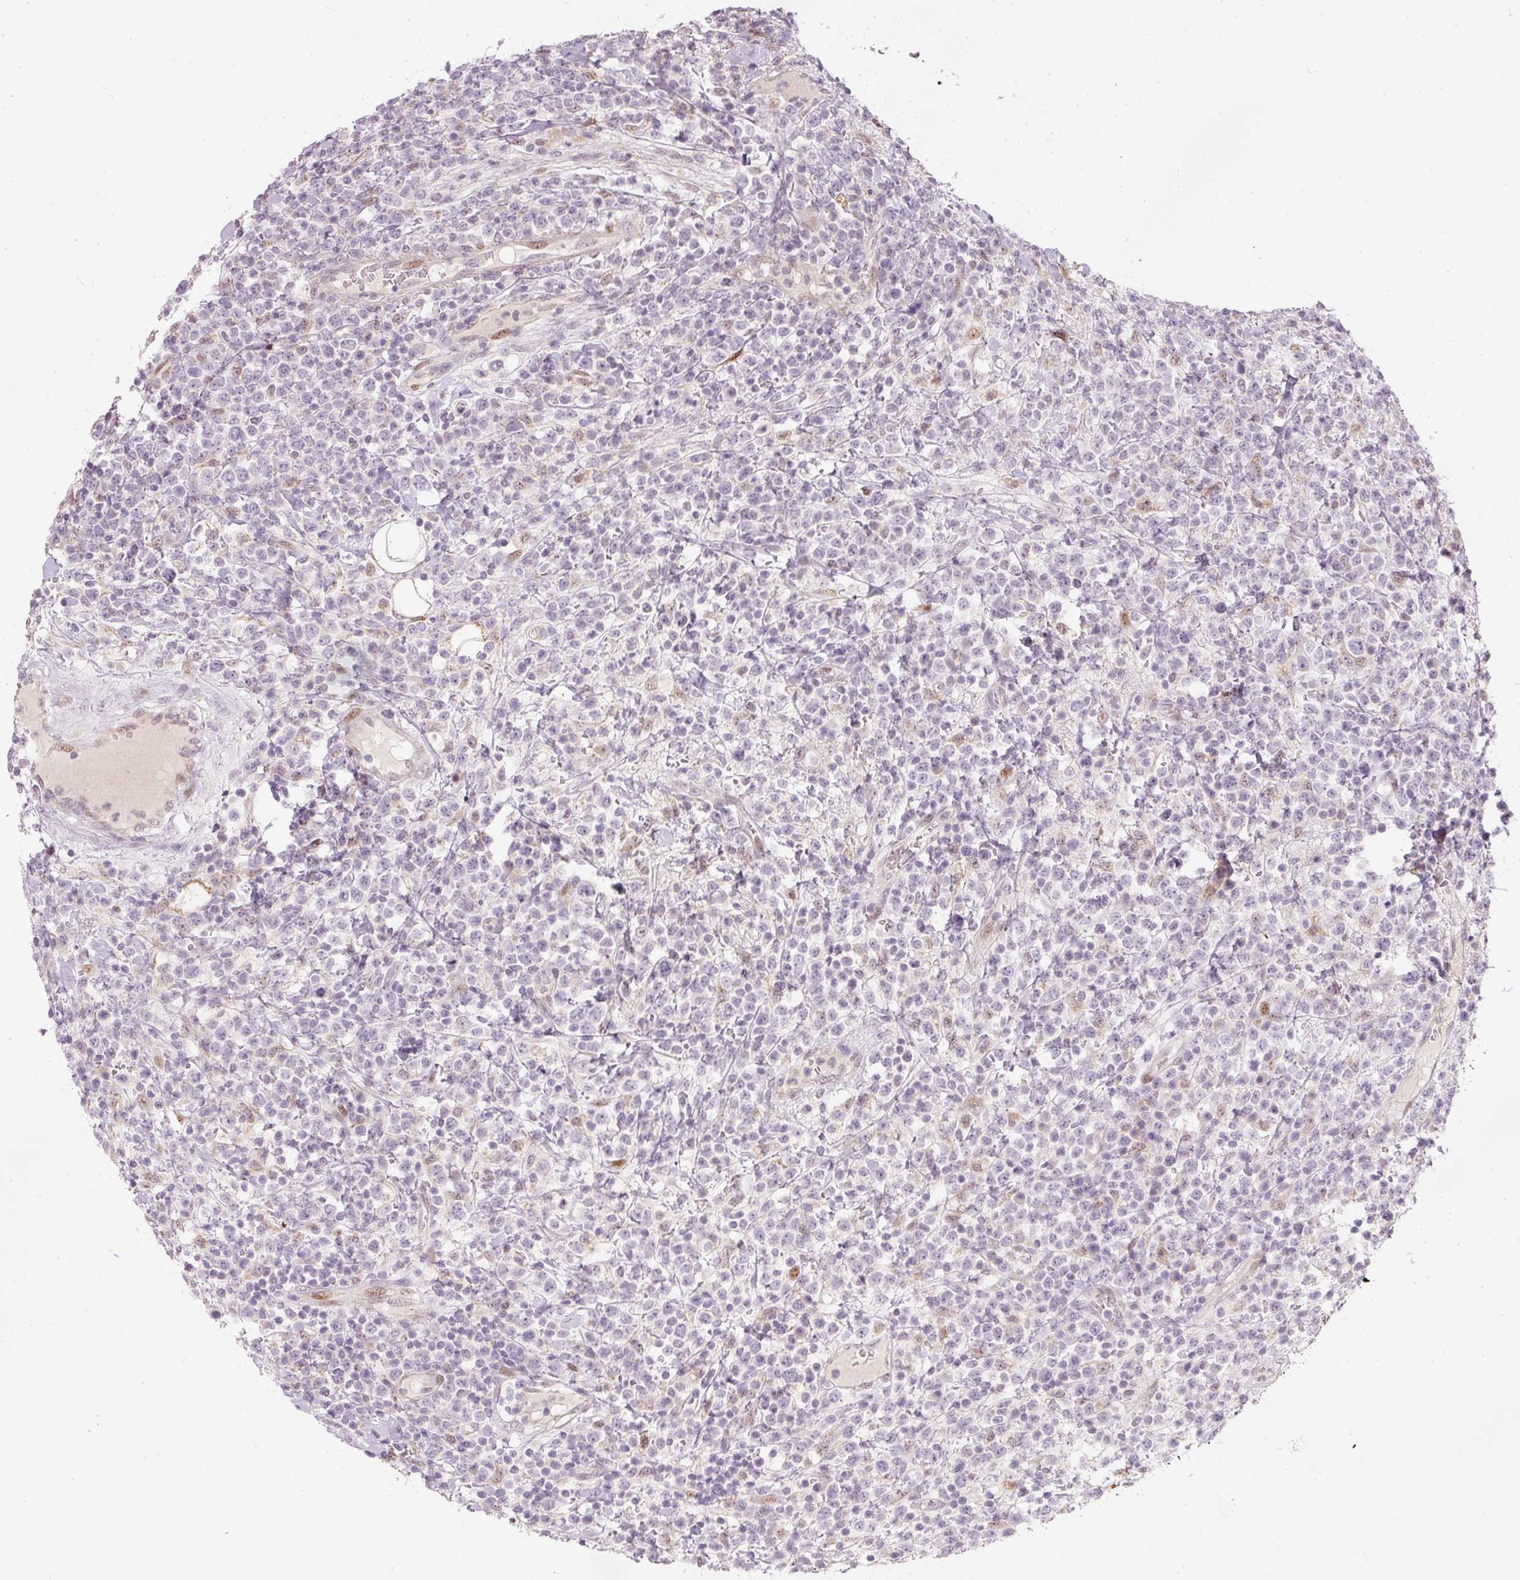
{"staining": {"intensity": "negative", "quantity": "none", "location": "none"}, "tissue": "lymphoma", "cell_type": "Tumor cells", "image_type": "cancer", "snomed": [{"axis": "morphology", "description": "Malignant lymphoma, non-Hodgkin's type, High grade"}, {"axis": "topography", "description": "Colon"}], "caption": "Human lymphoma stained for a protein using immunohistochemistry displays no positivity in tumor cells.", "gene": "RNF39", "patient": {"sex": "female", "age": 53}}